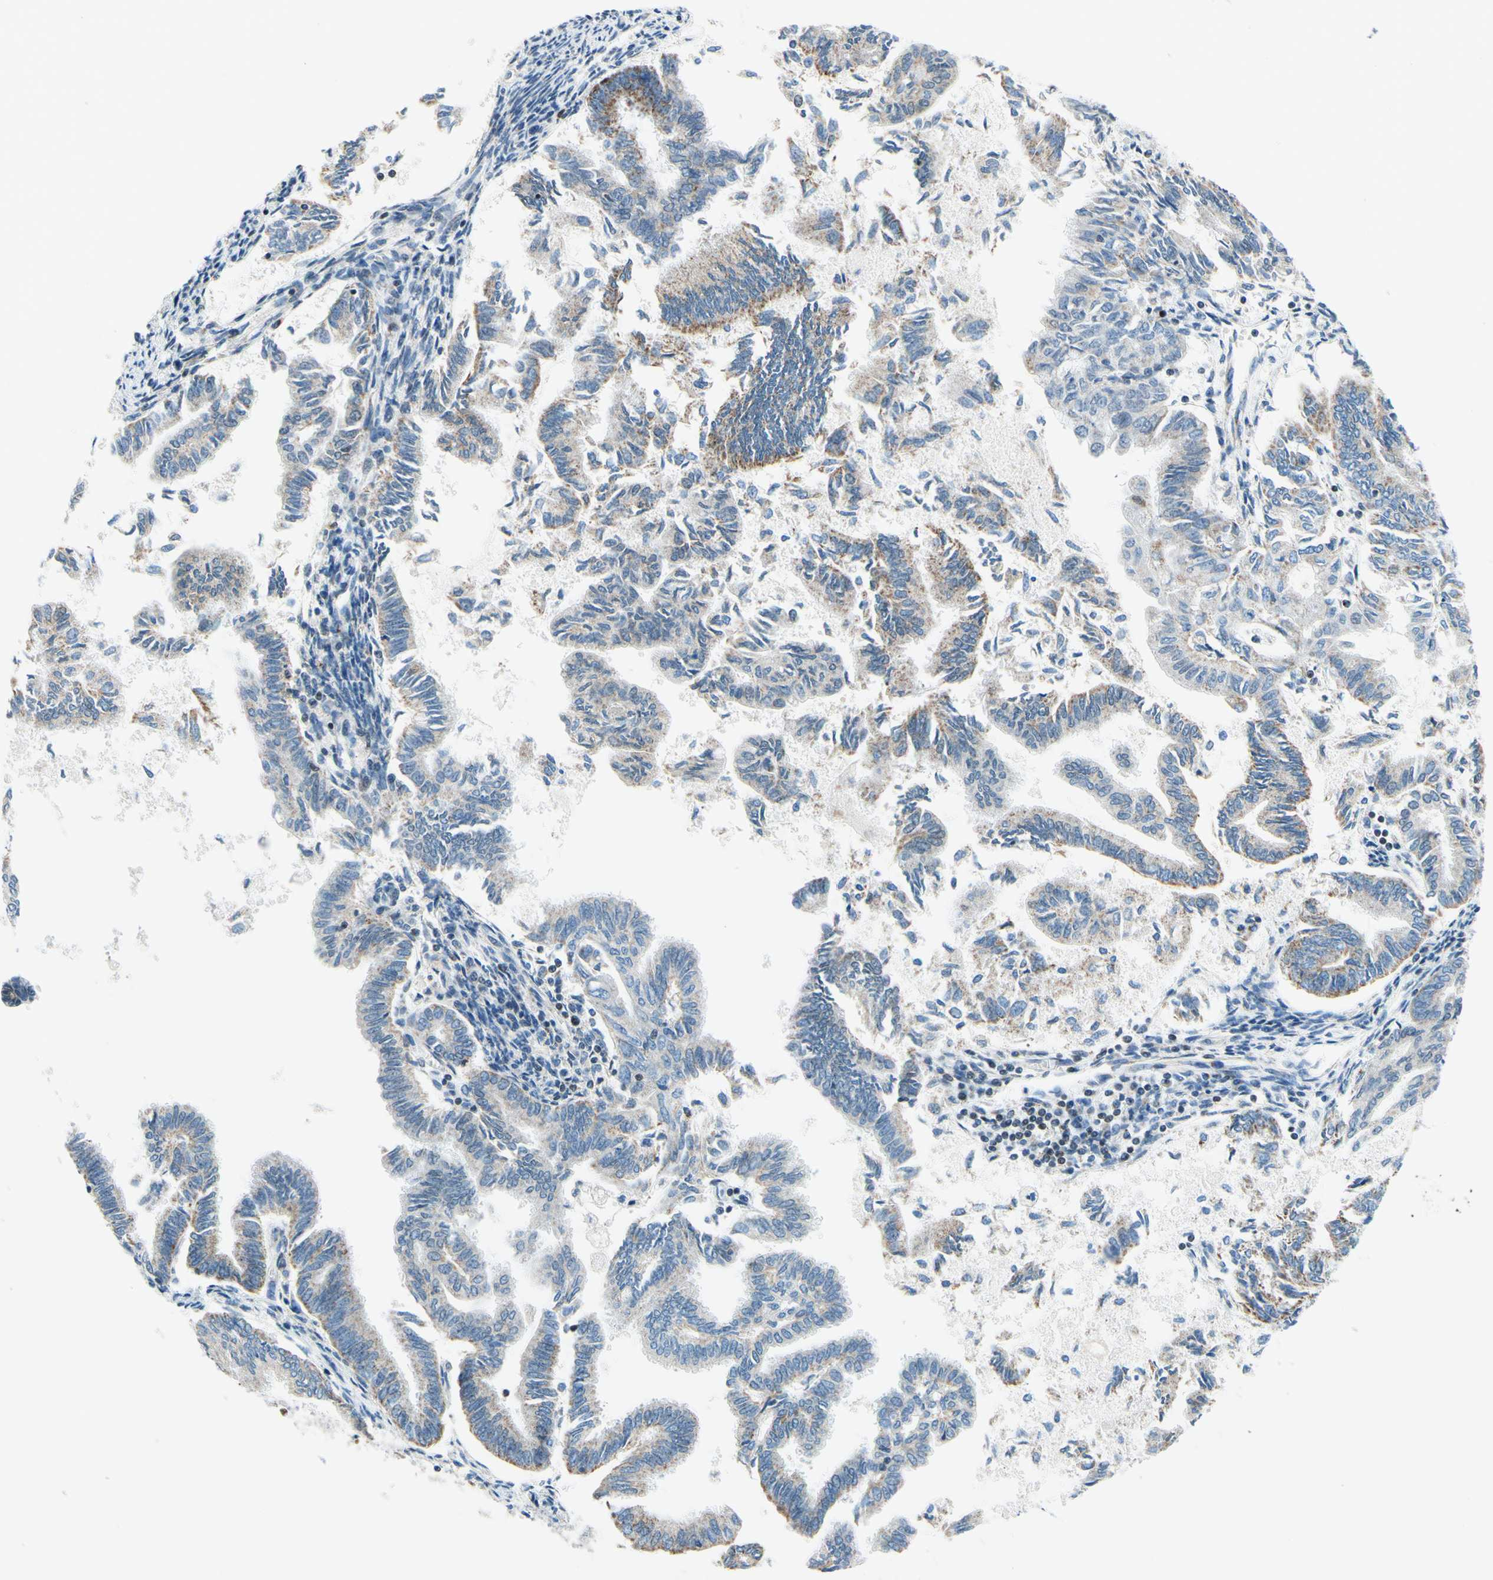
{"staining": {"intensity": "weak", "quantity": "25%-75%", "location": "cytoplasmic/membranous"}, "tissue": "endometrial cancer", "cell_type": "Tumor cells", "image_type": "cancer", "snomed": [{"axis": "morphology", "description": "Adenocarcinoma, NOS"}, {"axis": "topography", "description": "Endometrium"}], "caption": "This image reveals immunohistochemistry staining of human endometrial cancer (adenocarcinoma), with low weak cytoplasmic/membranous positivity in about 25%-75% of tumor cells.", "gene": "CBX7", "patient": {"sex": "female", "age": 86}}